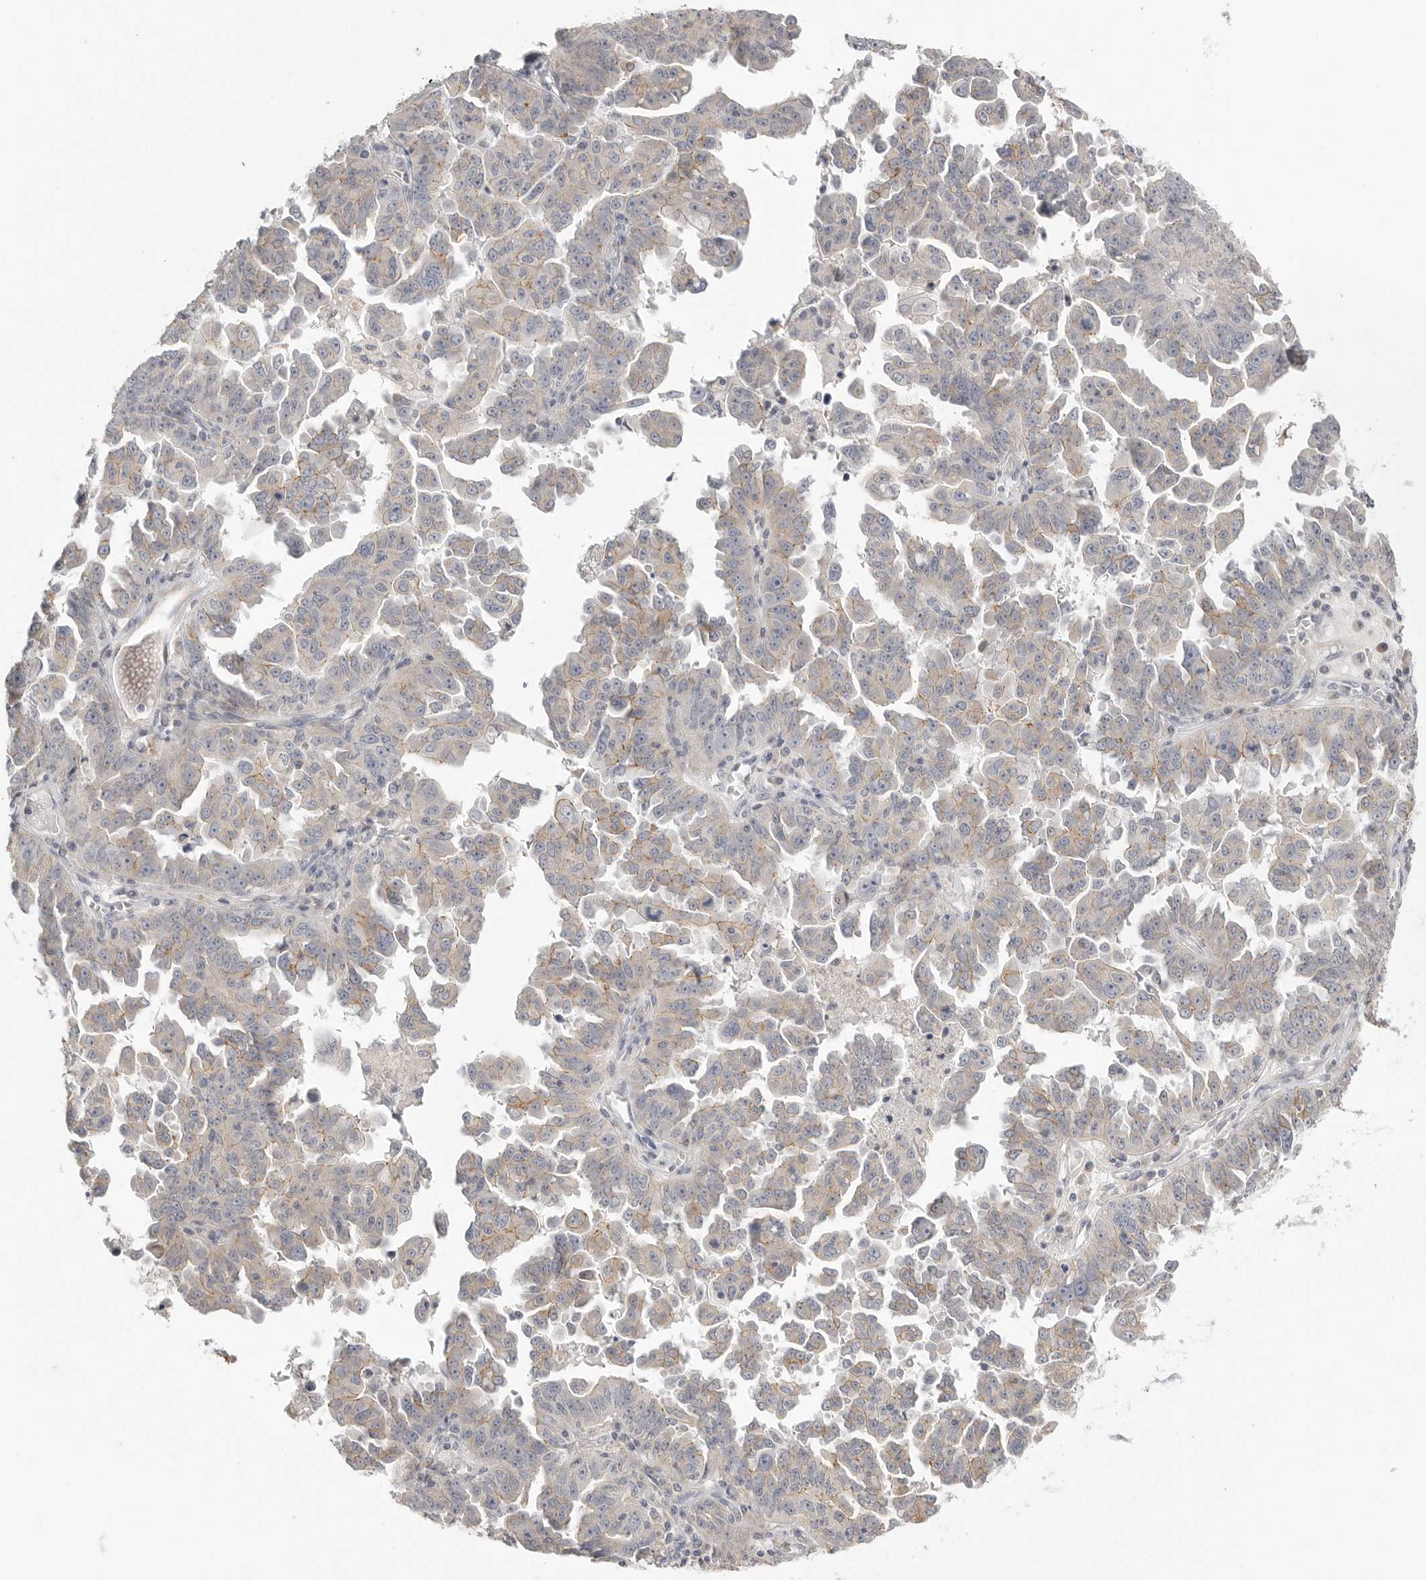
{"staining": {"intensity": "weak", "quantity": "<25%", "location": "cytoplasmic/membranous"}, "tissue": "ovarian cancer", "cell_type": "Tumor cells", "image_type": "cancer", "snomed": [{"axis": "morphology", "description": "Carcinoma, endometroid"}, {"axis": "topography", "description": "Ovary"}], "caption": "A high-resolution image shows immunohistochemistry (IHC) staining of endometroid carcinoma (ovarian), which reveals no significant expression in tumor cells.", "gene": "STAB2", "patient": {"sex": "female", "age": 62}}